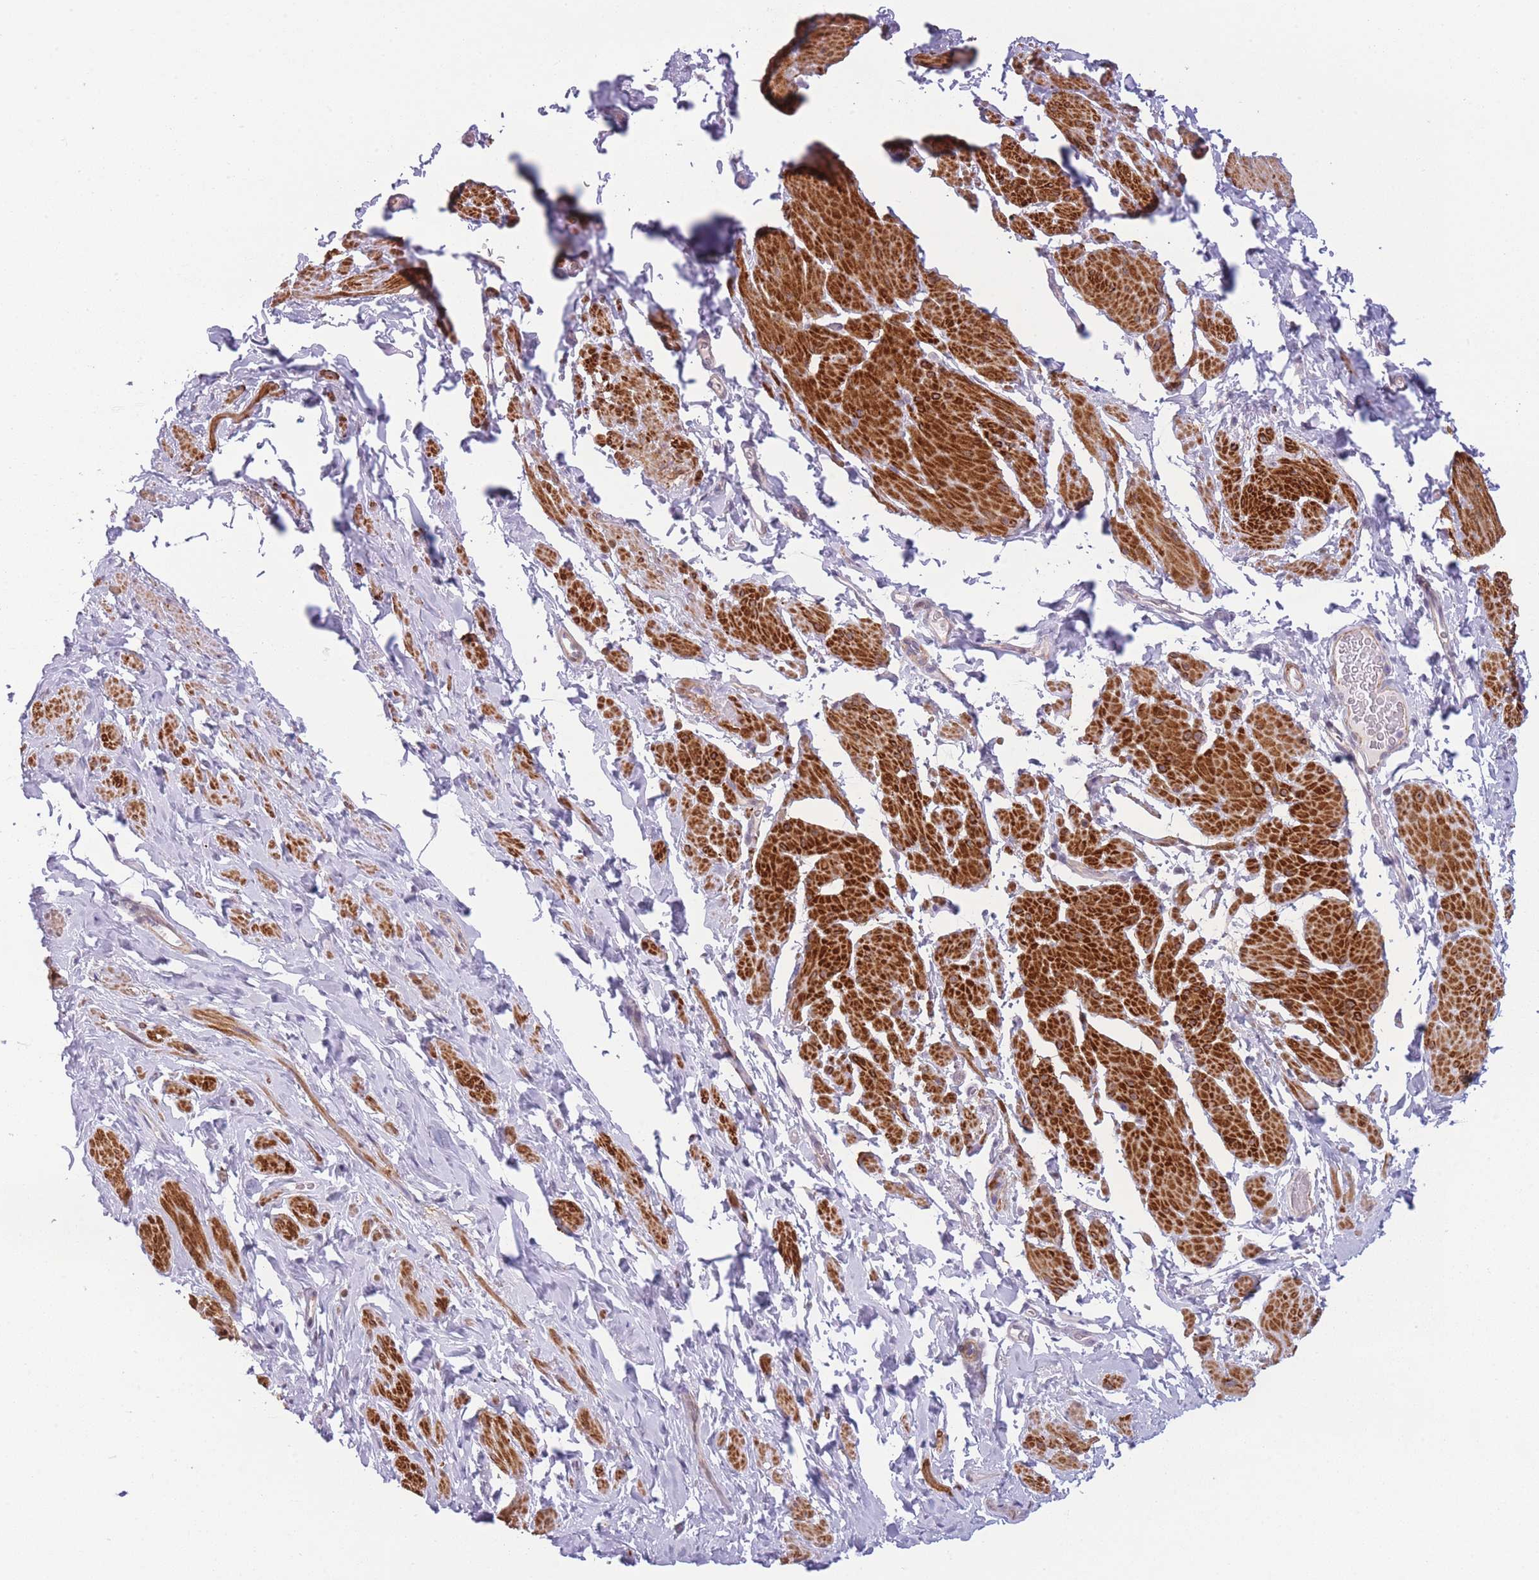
{"staining": {"intensity": "strong", "quantity": "25%-75%", "location": "cytoplasmic/membranous"}, "tissue": "smooth muscle", "cell_type": "Smooth muscle cells", "image_type": "normal", "snomed": [{"axis": "morphology", "description": "Normal tissue, NOS"}, {"axis": "topography", "description": "Smooth muscle"}, {"axis": "topography", "description": "Peripheral nerve tissue"}], "caption": "IHC (DAB) staining of benign smooth muscle displays strong cytoplasmic/membranous protein expression in about 25%-75% of smooth muscle cells. Nuclei are stained in blue.", "gene": "SIN3B", "patient": {"sex": "male", "age": 69}}